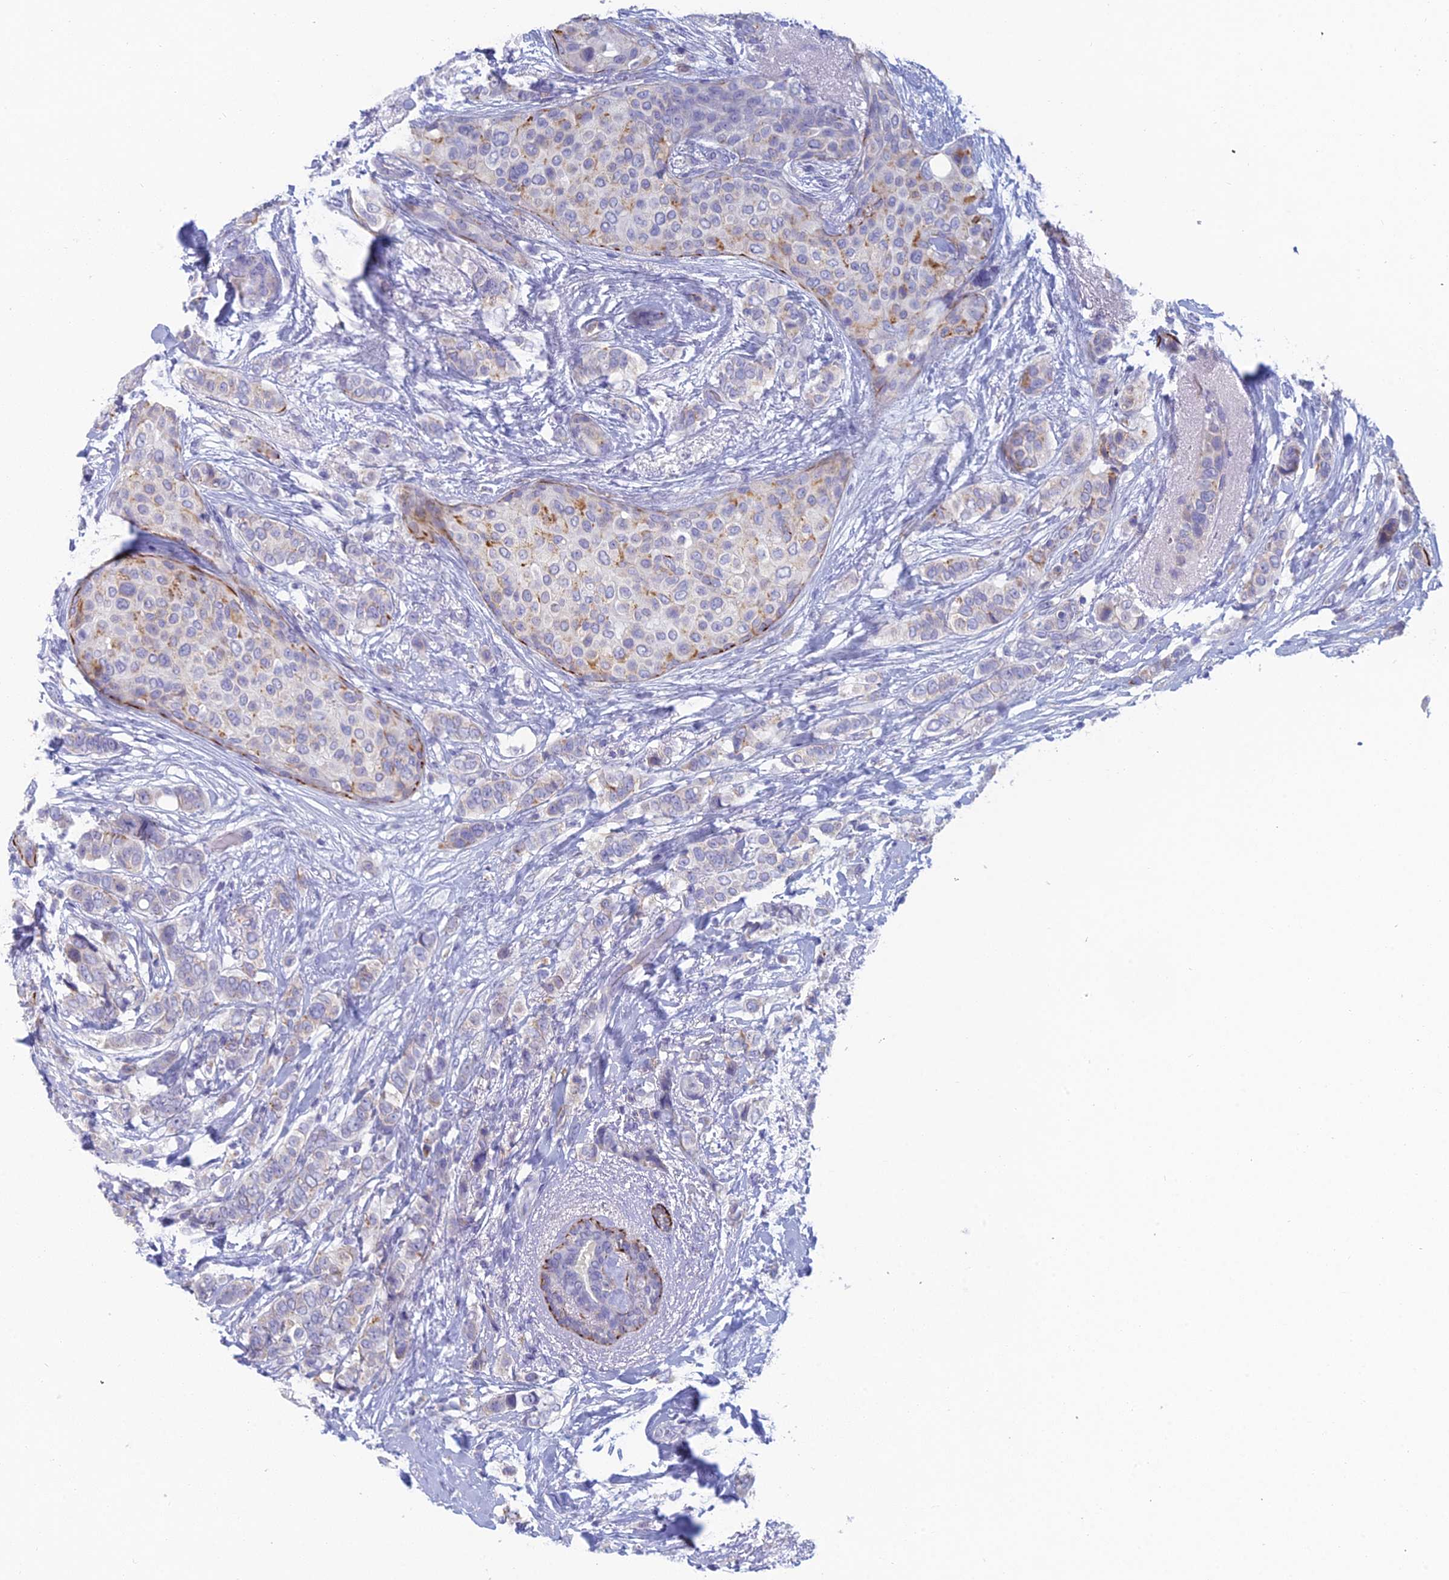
{"staining": {"intensity": "moderate", "quantity": "<25%", "location": "cytoplasmic/membranous"}, "tissue": "breast cancer", "cell_type": "Tumor cells", "image_type": "cancer", "snomed": [{"axis": "morphology", "description": "Lobular carcinoma"}, {"axis": "topography", "description": "Breast"}], "caption": "Immunohistochemistry (IHC) image of breast cancer stained for a protein (brown), which exhibits low levels of moderate cytoplasmic/membranous positivity in approximately <25% of tumor cells.", "gene": "FERD3L", "patient": {"sex": "female", "age": 51}}